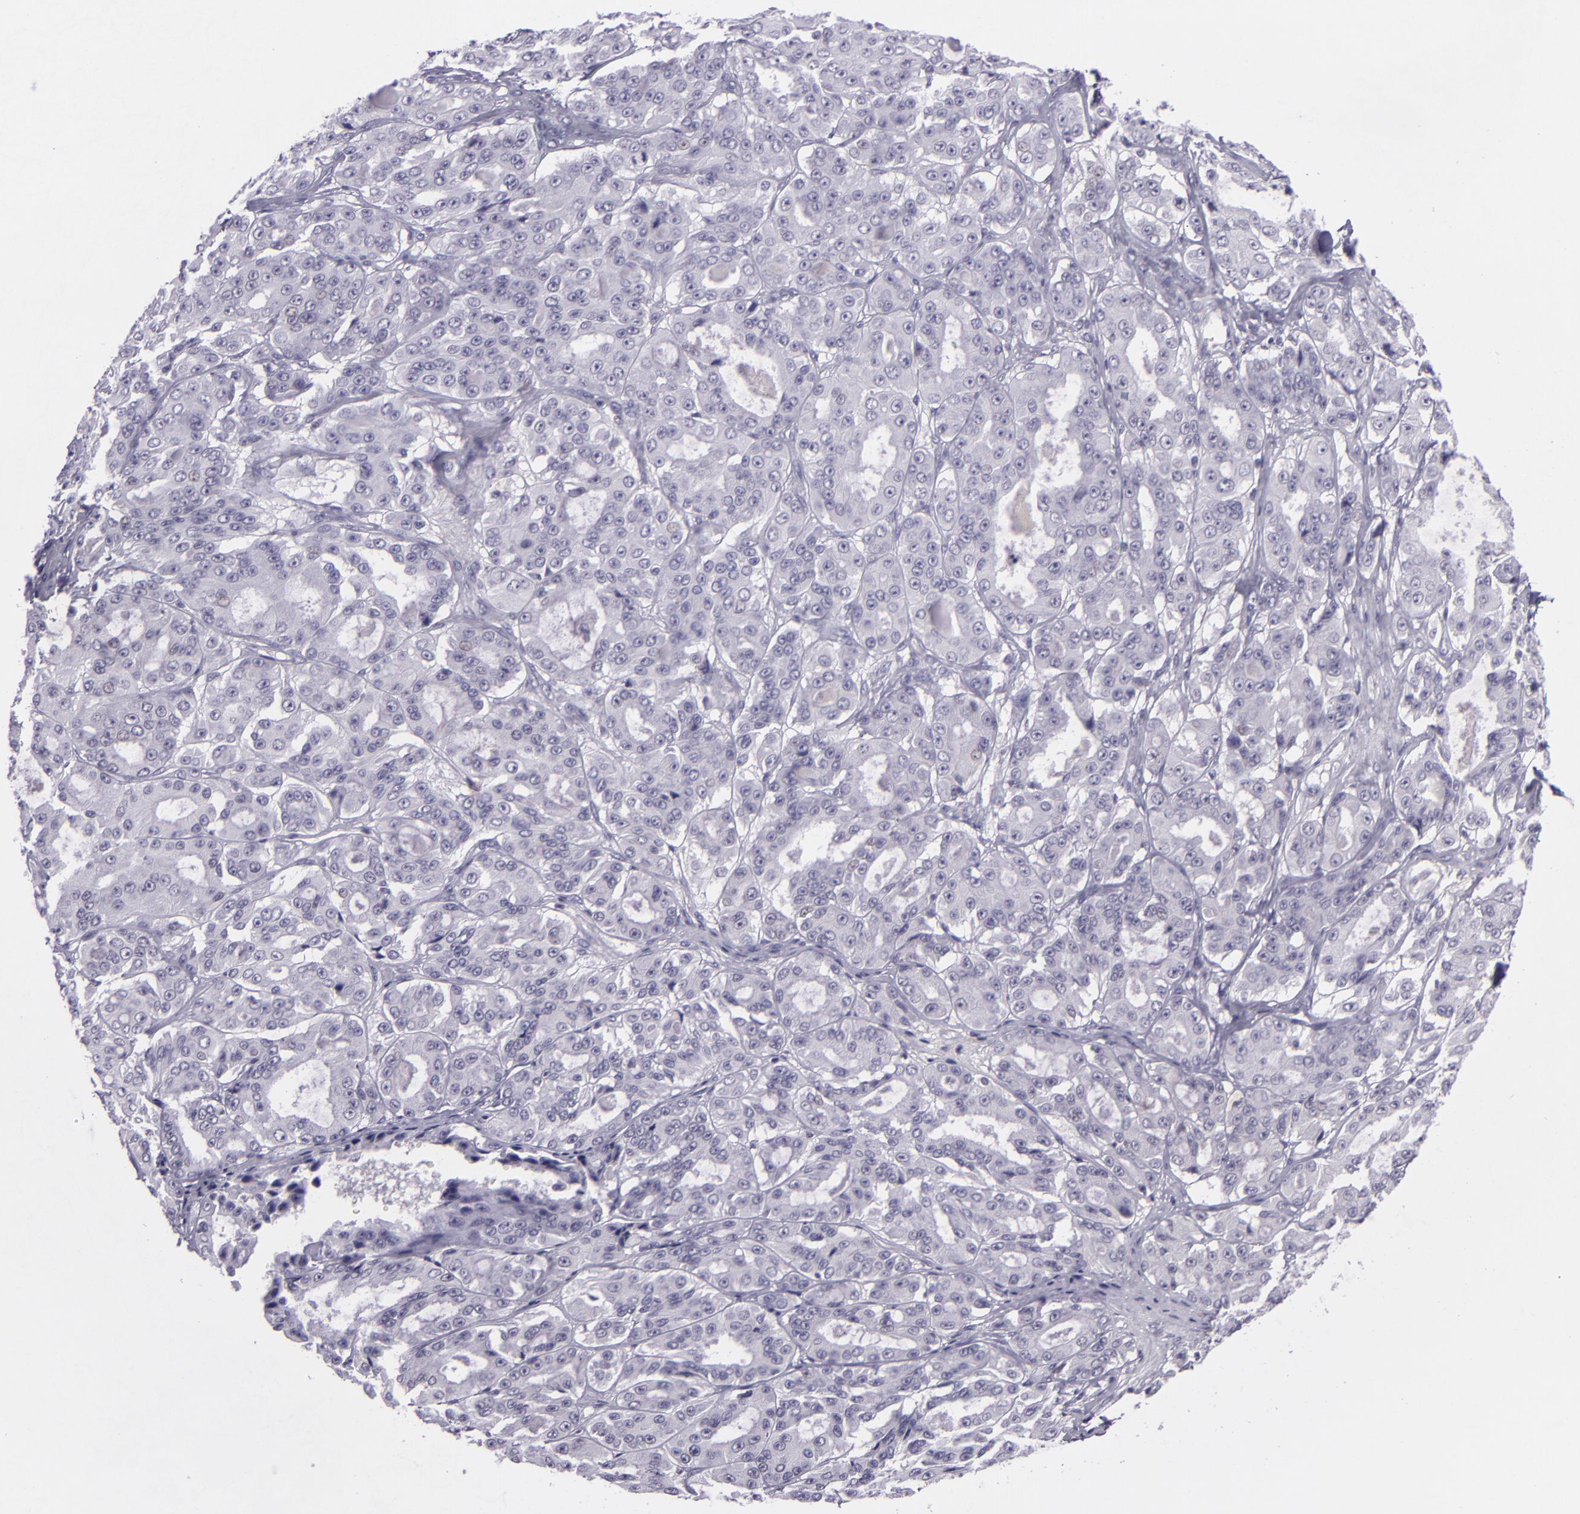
{"staining": {"intensity": "negative", "quantity": "none", "location": "none"}, "tissue": "ovarian cancer", "cell_type": "Tumor cells", "image_type": "cancer", "snomed": [{"axis": "morphology", "description": "Carcinoma, endometroid"}, {"axis": "topography", "description": "Ovary"}], "caption": "A photomicrograph of endometroid carcinoma (ovarian) stained for a protein shows no brown staining in tumor cells.", "gene": "CHEK2", "patient": {"sex": "female", "age": 61}}